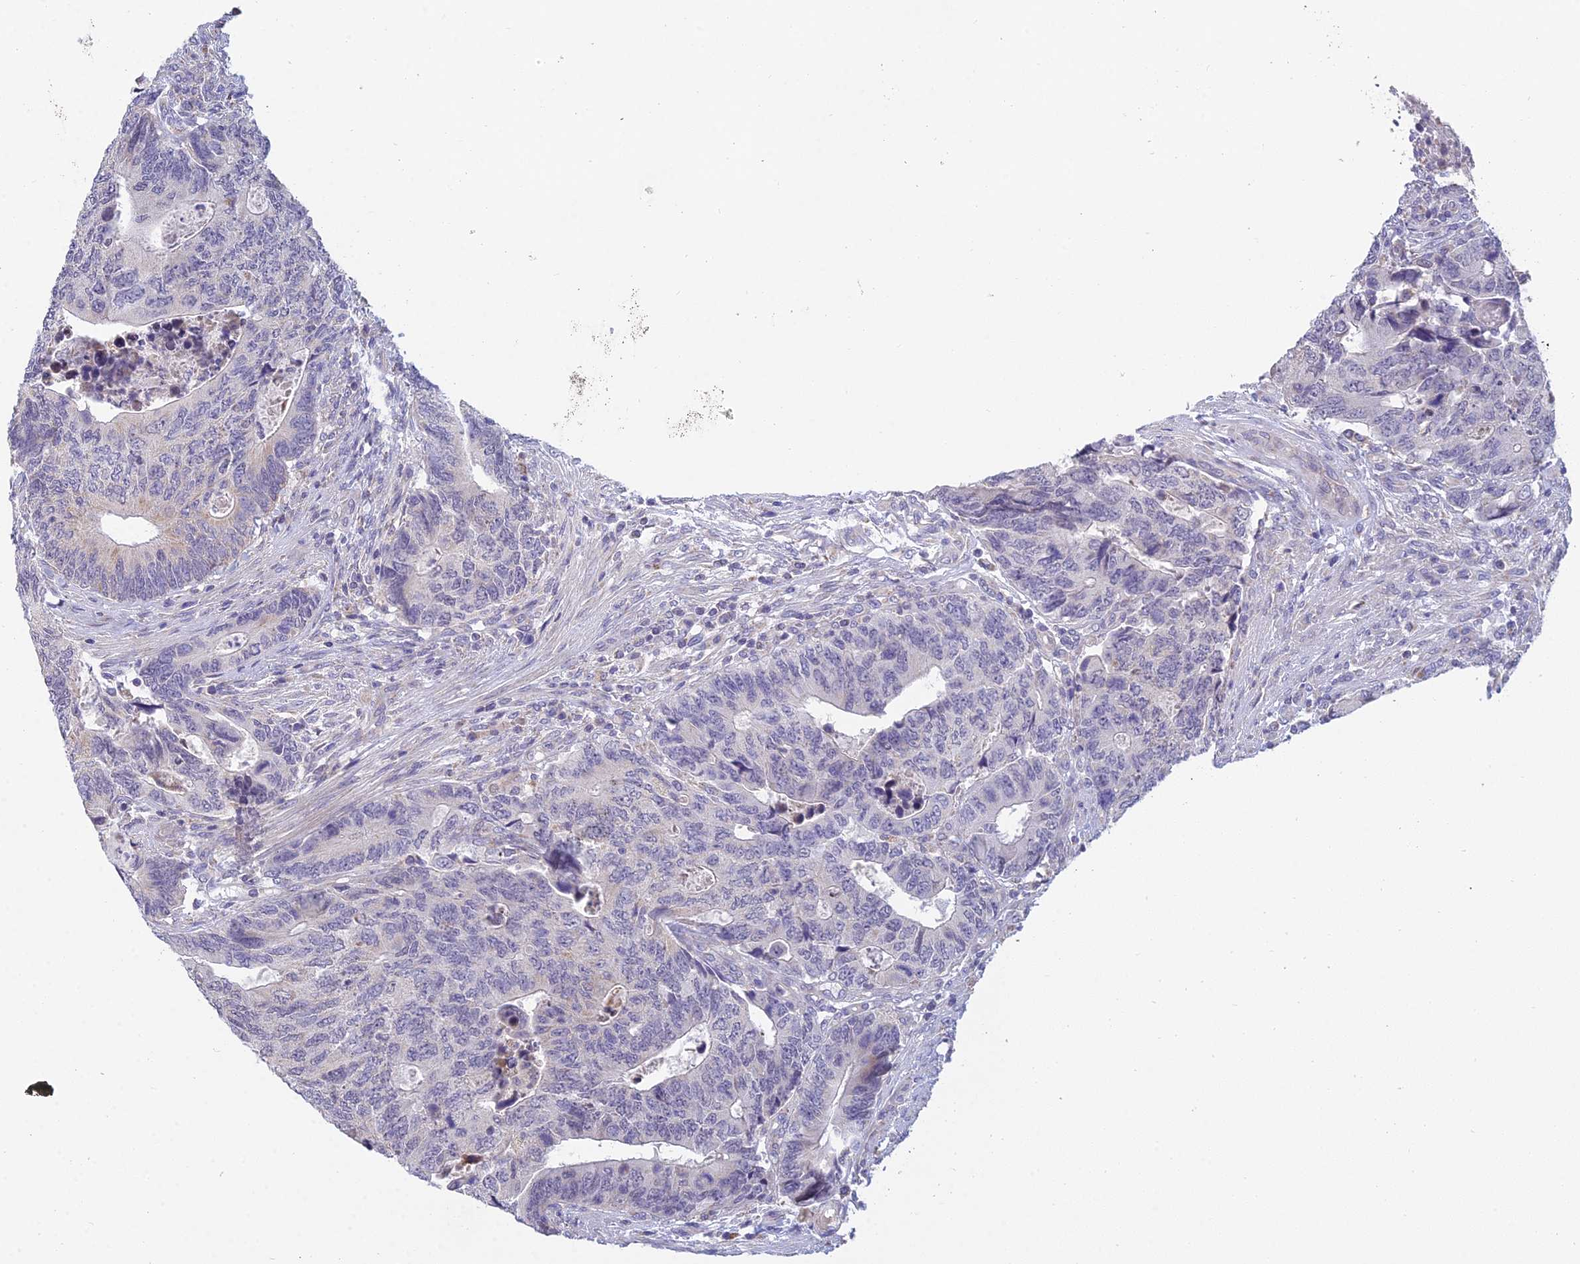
{"staining": {"intensity": "negative", "quantity": "none", "location": "none"}, "tissue": "colorectal cancer", "cell_type": "Tumor cells", "image_type": "cancer", "snomed": [{"axis": "morphology", "description": "Adenocarcinoma, NOS"}, {"axis": "topography", "description": "Colon"}], "caption": "High magnification brightfield microscopy of adenocarcinoma (colorectal) stained with DAB (brown) and counterstained with hematoxylin (blue): tumor cells show no significant expression.", "gene": "CFAP206", "patient": {"sex": "male", "age": 87}}